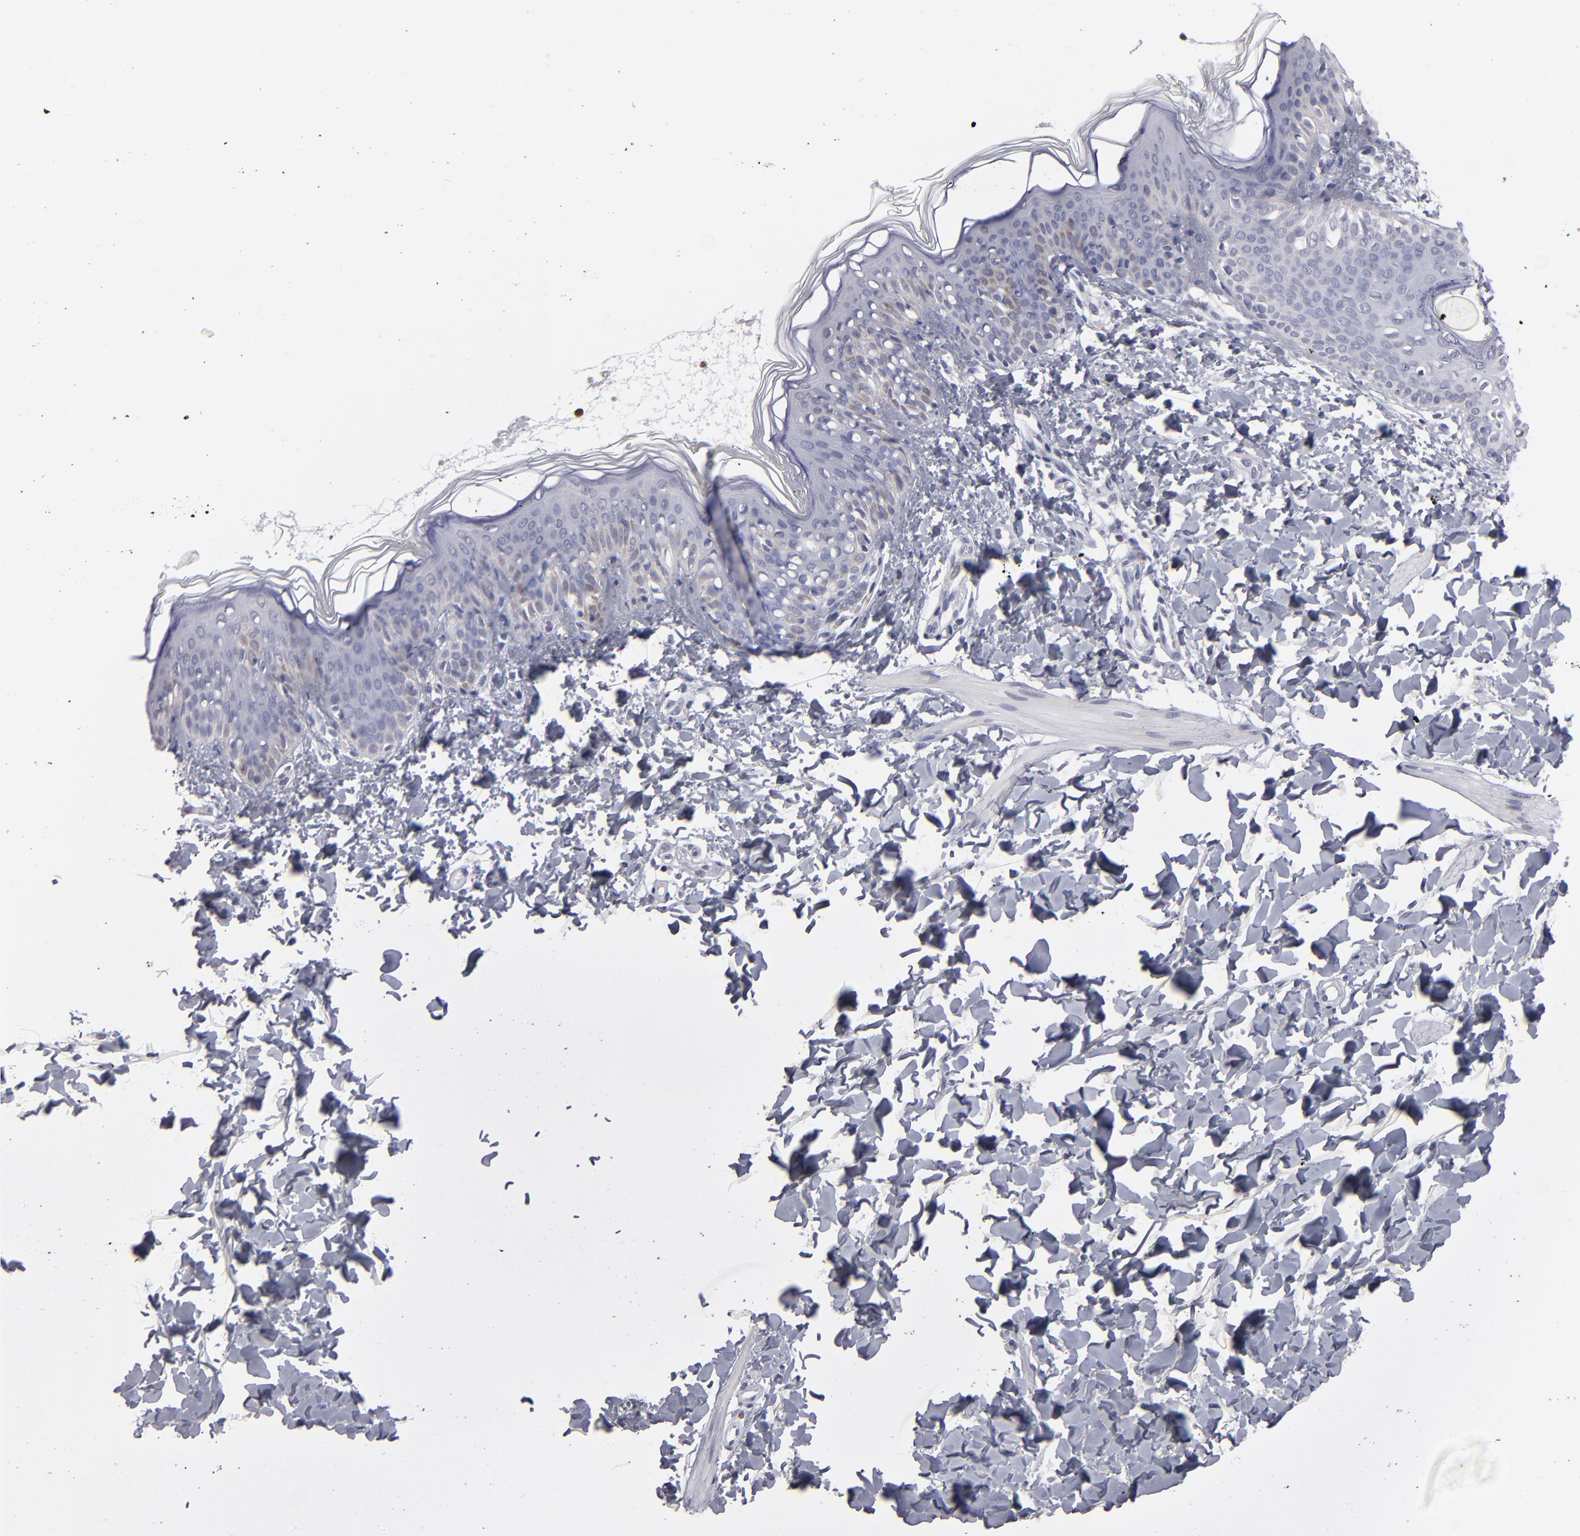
{"staining": {"intensity": "negative", "quantity": "none", "location": "none"}, "tissue": "skin", "cell_type": "Fibroblasts", "image_type": "normal", "snomed": [{"axis": "morphology", "description": "Normal tissue, NOS"}, {"axis": "topography", "description": "Skin"}], "caption": "The micrograph shows no staining of fibroblasts in normal skin. (Brightfield microscopy of DAB (3,3'-diaminobenzidine) IHC at high magnification).", "gene": "MGAM", "patient": {"sex": "female", "age": 4}}